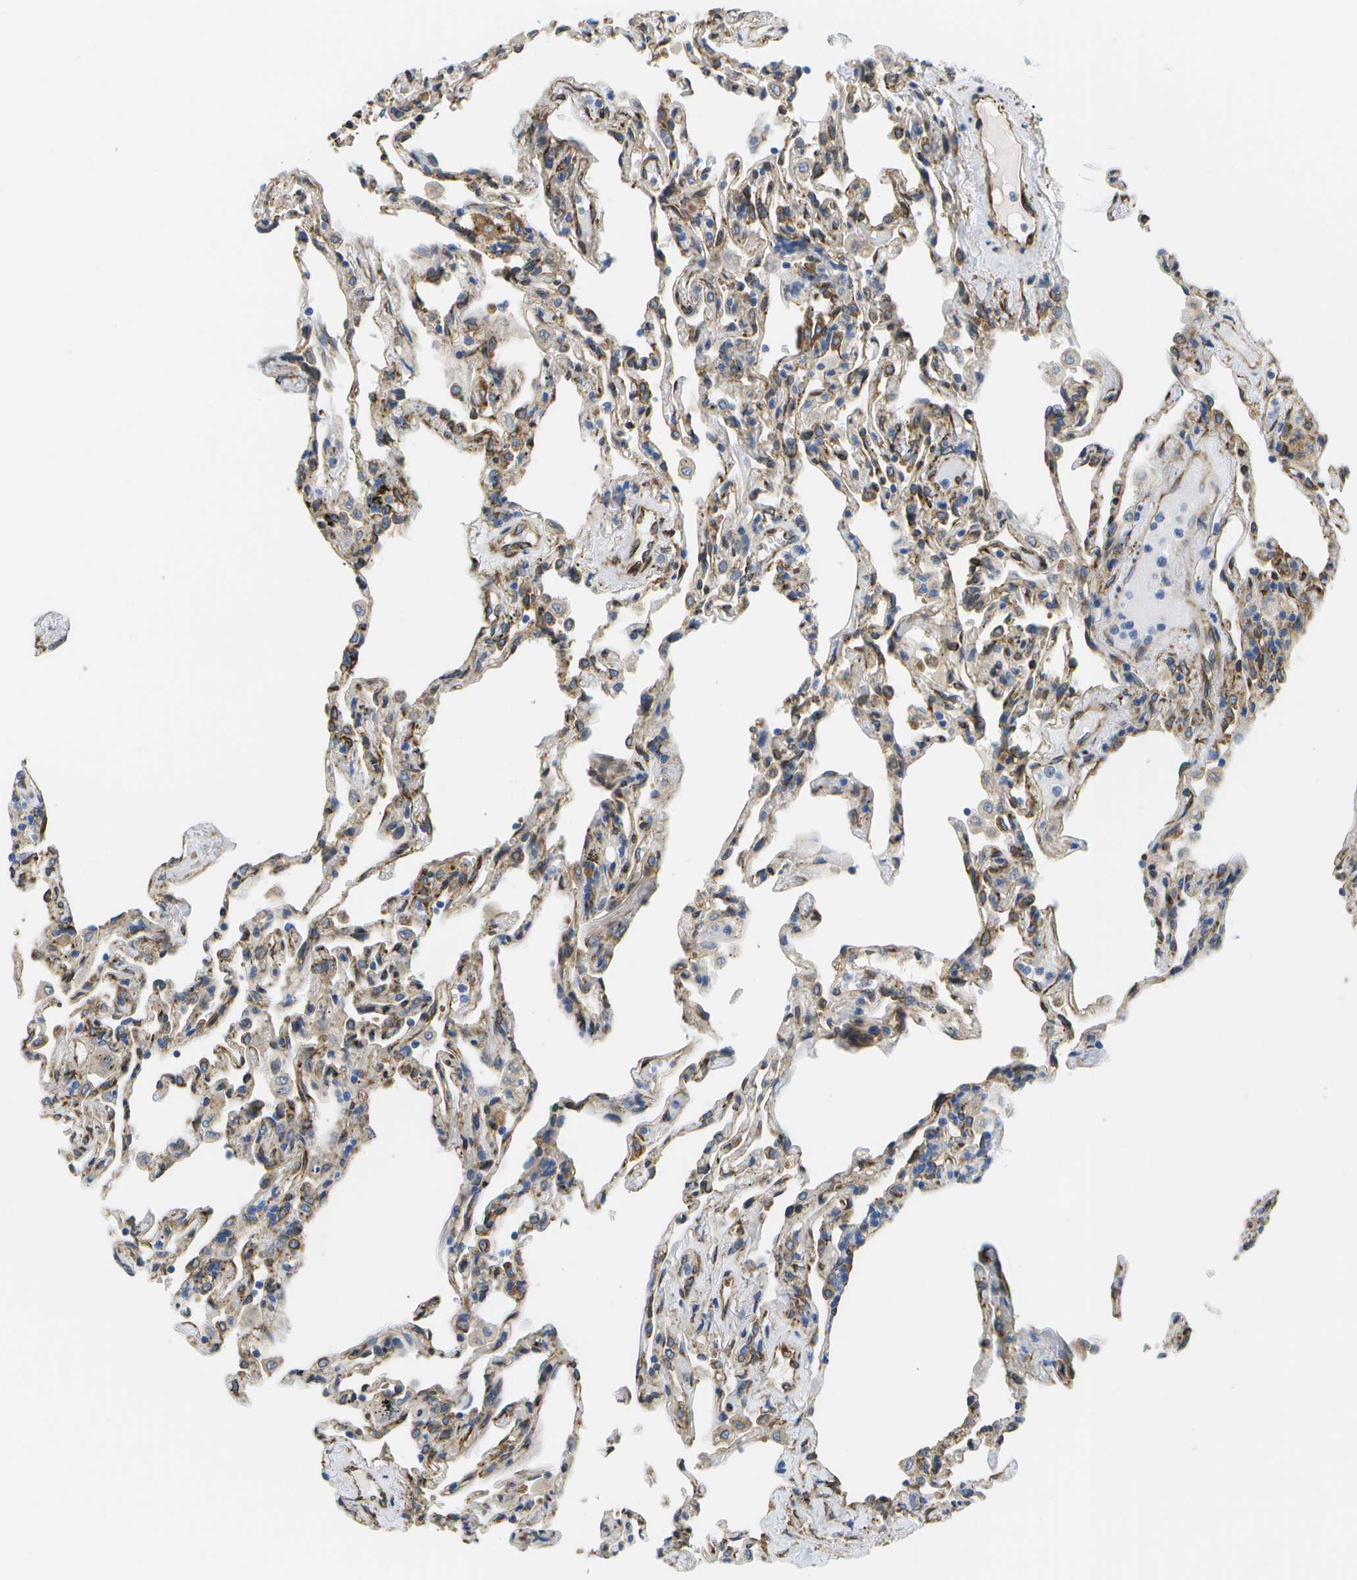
{"staining": {"intensity": "moderate", "quantity": "25%-75%", "location": "cytoplasmic/membranous"}, "tissue": "lung", "cell_type": "Alveolar cells", "image_type": "normal", "snomed": [{"axis": "morphology", "description": "Normal tissue, NOS"}, {"axis": "topography", "description": "Lung"}], "caption": "Normal lung demonstrates moderate cytoplasmic/membranous expression in about 25%-75% of alveolar cells, visualized by immunohistochemistry. (IHC, brightfield microscopy, high magnification).", "gene": "ZDHHC17", "patient": {"sex": "male", "age": 59}}